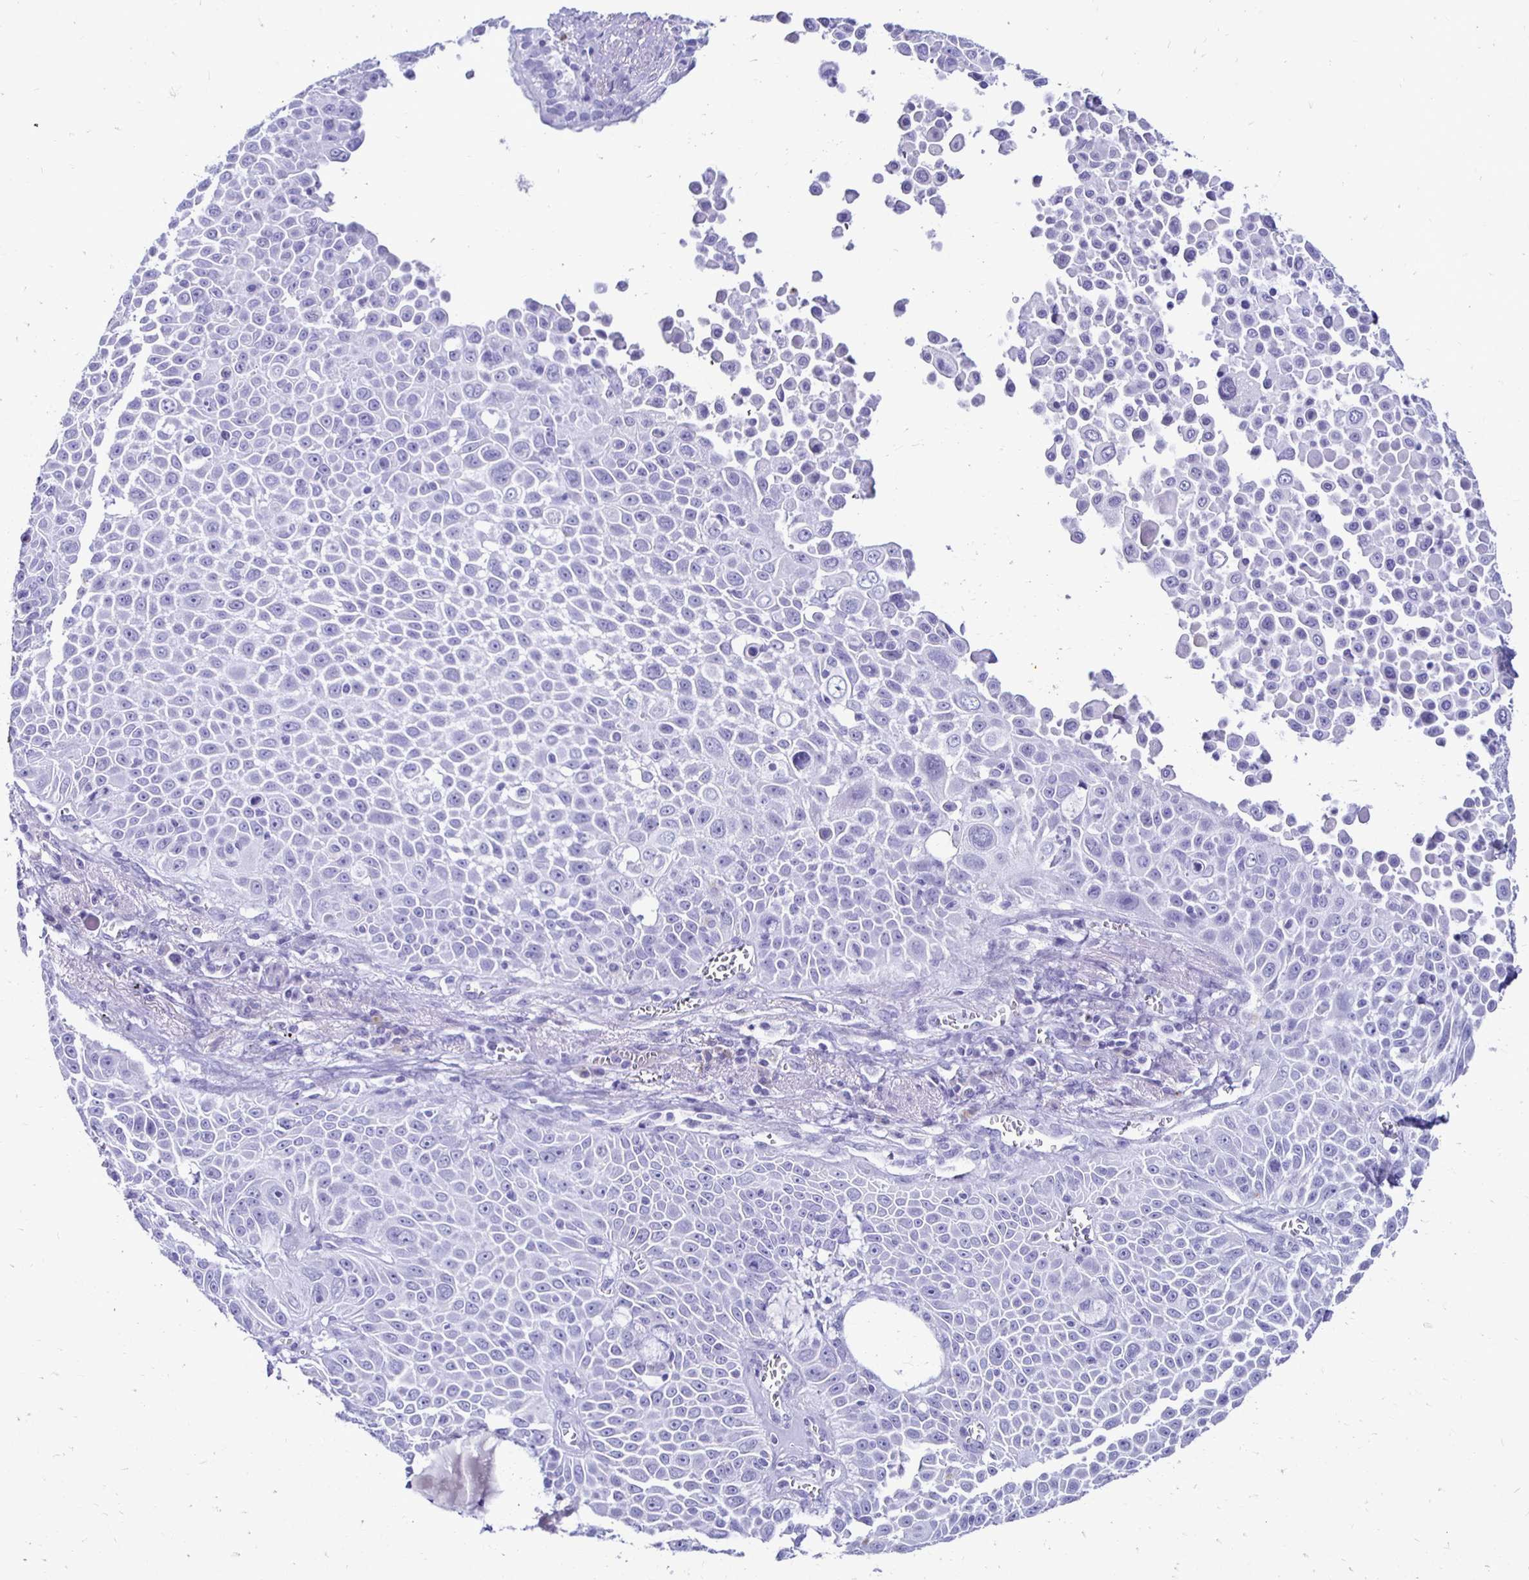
{"staining": {"intensity": "negative", "quantity": "none", "location": "none"}, "tissue": "lung cancer", "cell_type": "Tumor cells", "image_type": "cancer", "snomed": [{"axis": "morphology", "description": "Squamous cell carcinoma, NOS"}, {"axis": "morphology", "description": "Squamous cell carcinoma, metastatic, NOS"}, {"axis": "topography", "description": "Lymph node"}, {"axis": "topography", "description": "Lung"}], "caption": "Lung cancer (squamous cell carcinoma) was stained to show a protein in brown. There is no significant staining in tumor cells.", "gene": "CST5", "patient": {"sex": "female", "age": 62}}